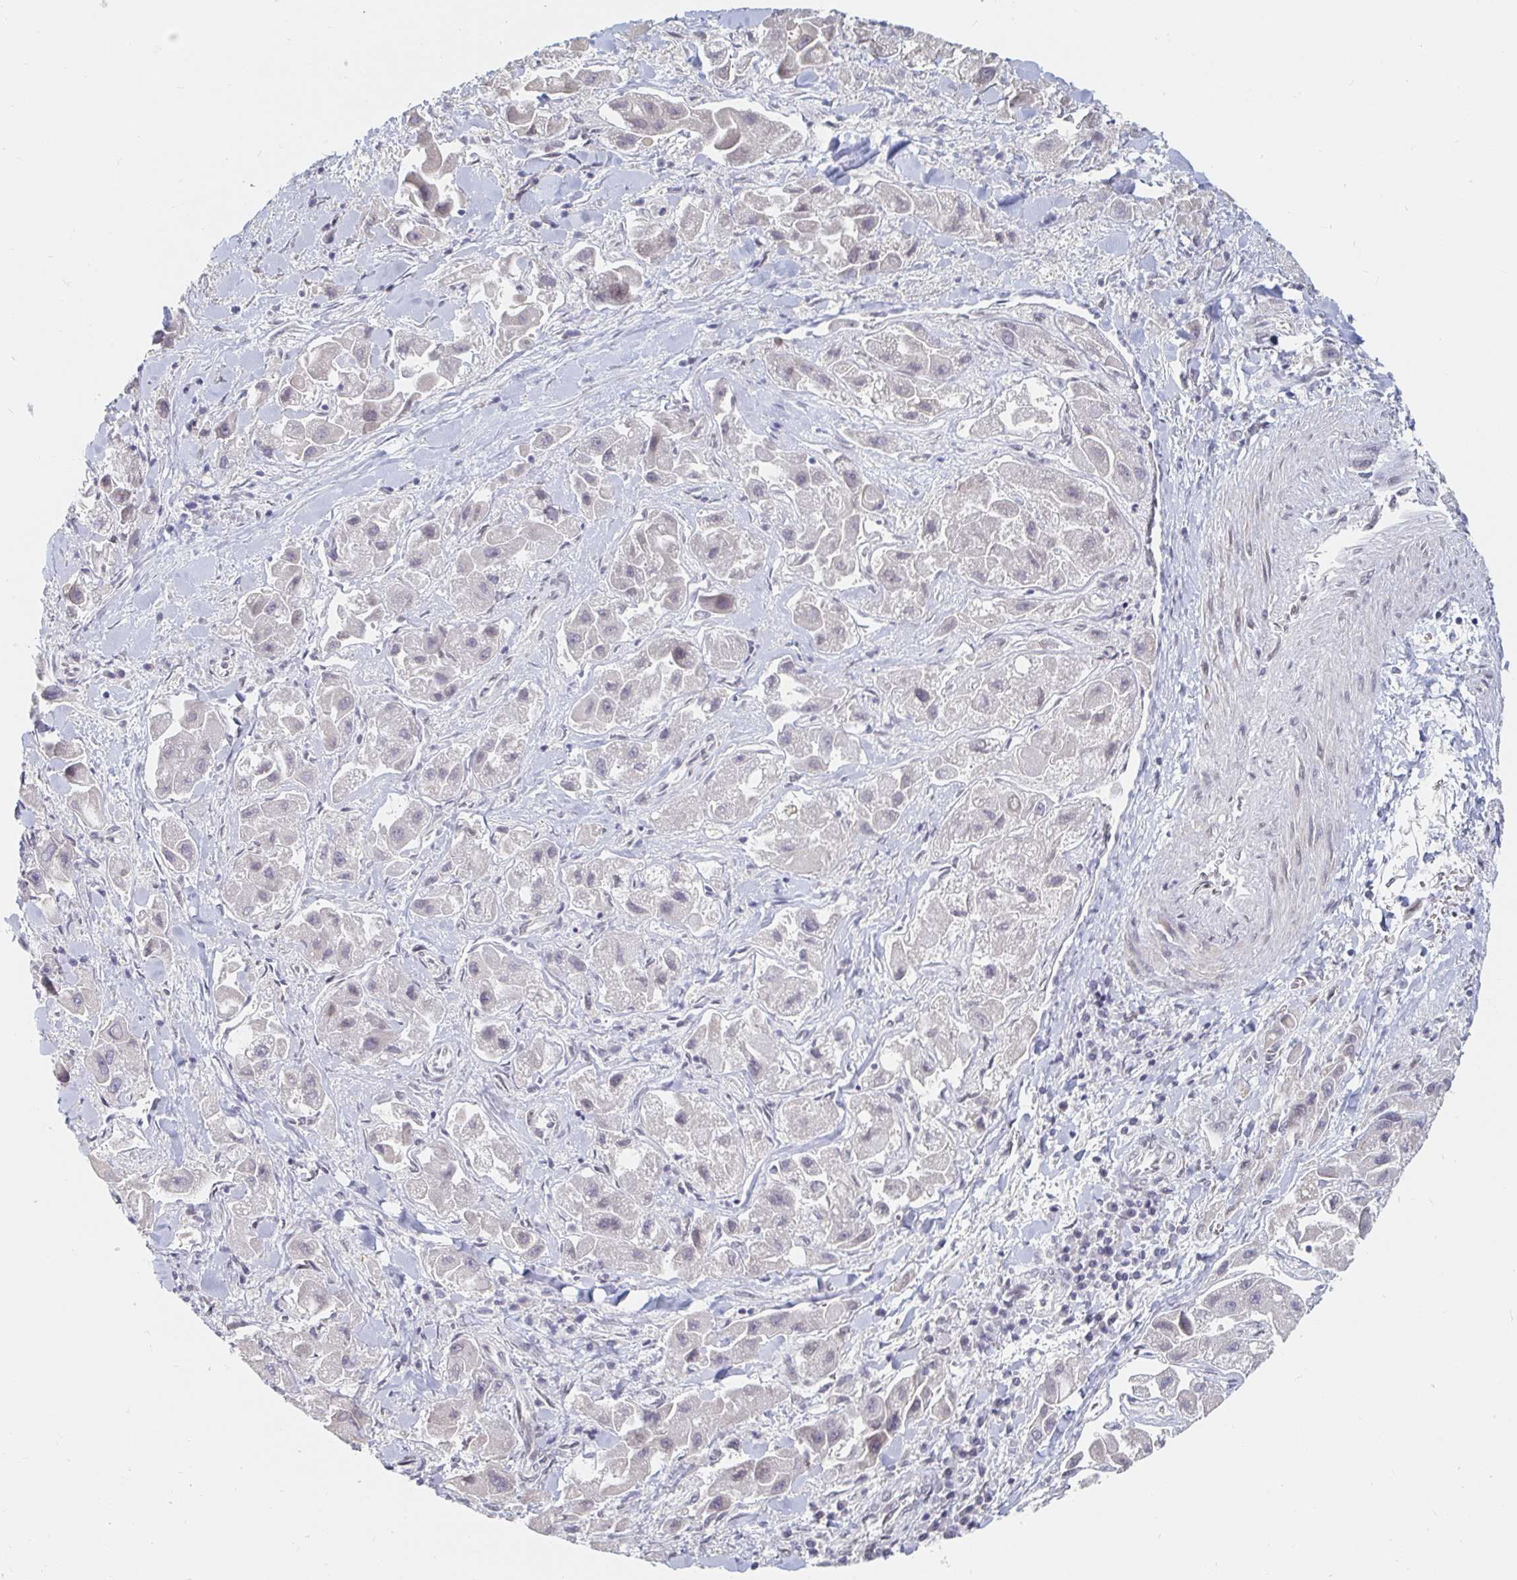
{"staining": {"intensity": "negative", "quantity": "none", "location": "none"}, "tissue": "liver cancer", "cell_type": "Tumor cells", "image_type": "cancer", "snomed": [{"axis": "morphology", "description": "Carcinoma, Hepatocellular, NOS"}, {"axis": "topography", "description": "Liver"}], "caption": "Immunohistochemistry (IHC) image of liver hepatocellular carcinoma stained for a protein (brown), which demonstrates no expression in tumor cells. Nuclei are stained in blue.", "gene": "CHD2", "patient": {"sex": "male", "age": 24}}